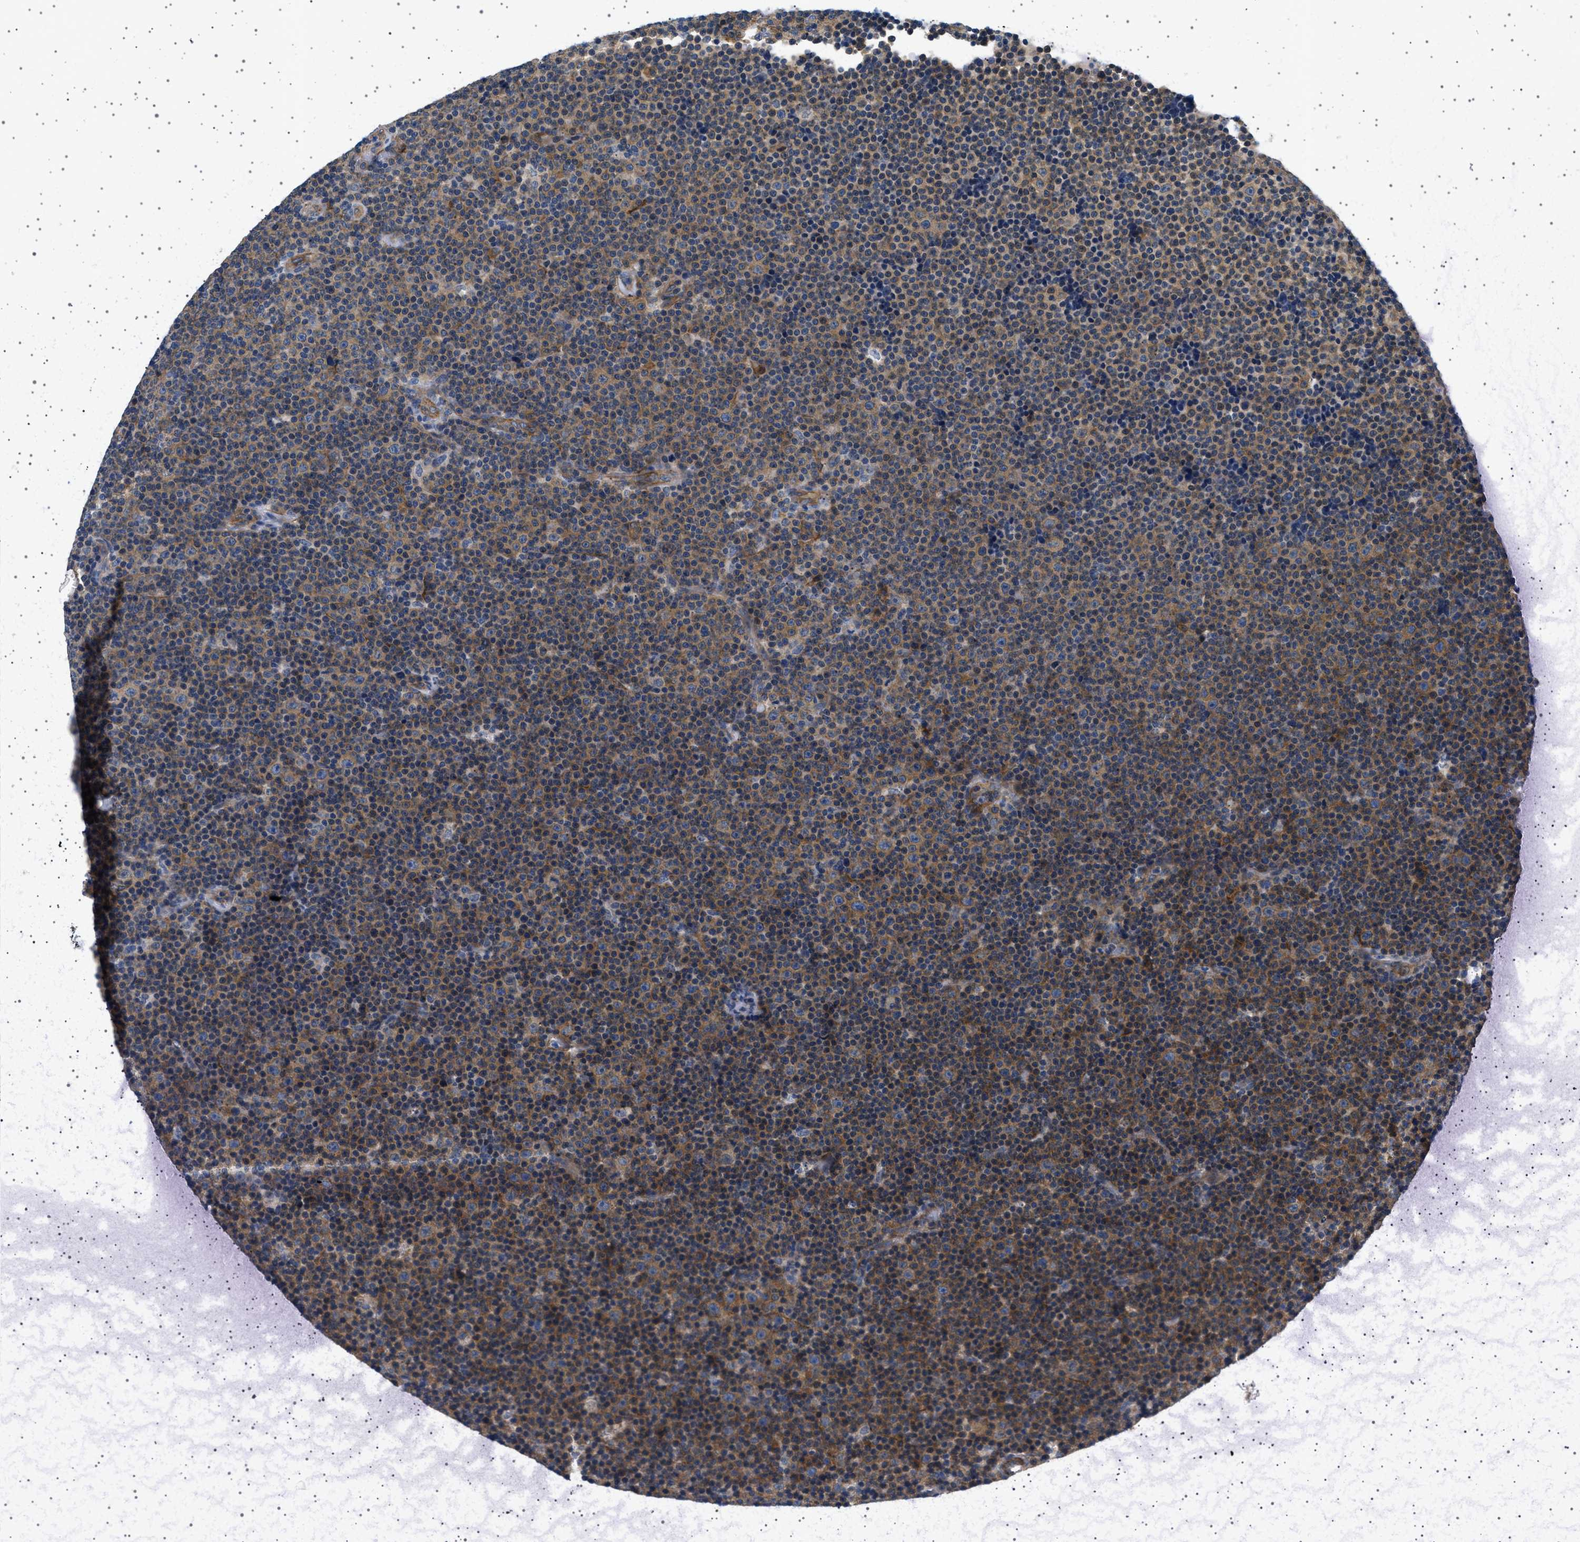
{"staining": {"intensity": "moderate", "quantity": ">75%", "location": "cytoplasmic/membranous"}, "tissue": "lymphoma", "cell_type": "Tumor cells", "image_type": "cancer", "snomed": [{"axis": "morphology", "description": "Malignant lymphoma, non-Hodgkin's type, Low grade"}, {"axis": "topography", "description": "Lymph node"}], "caption": "IHC of lymphoma demonstrates medium levels of moderate cytoplasmic/membranous expression in approximately >75% of tumor cells. Using DAB (3,3'-diaminobenzidine) (brown) and hematoxylin (blue) stains, captured at high magnification using brightfield microscopy.", "gene": "PLPP6", "patient": {"sex": "female", "age": 67}}